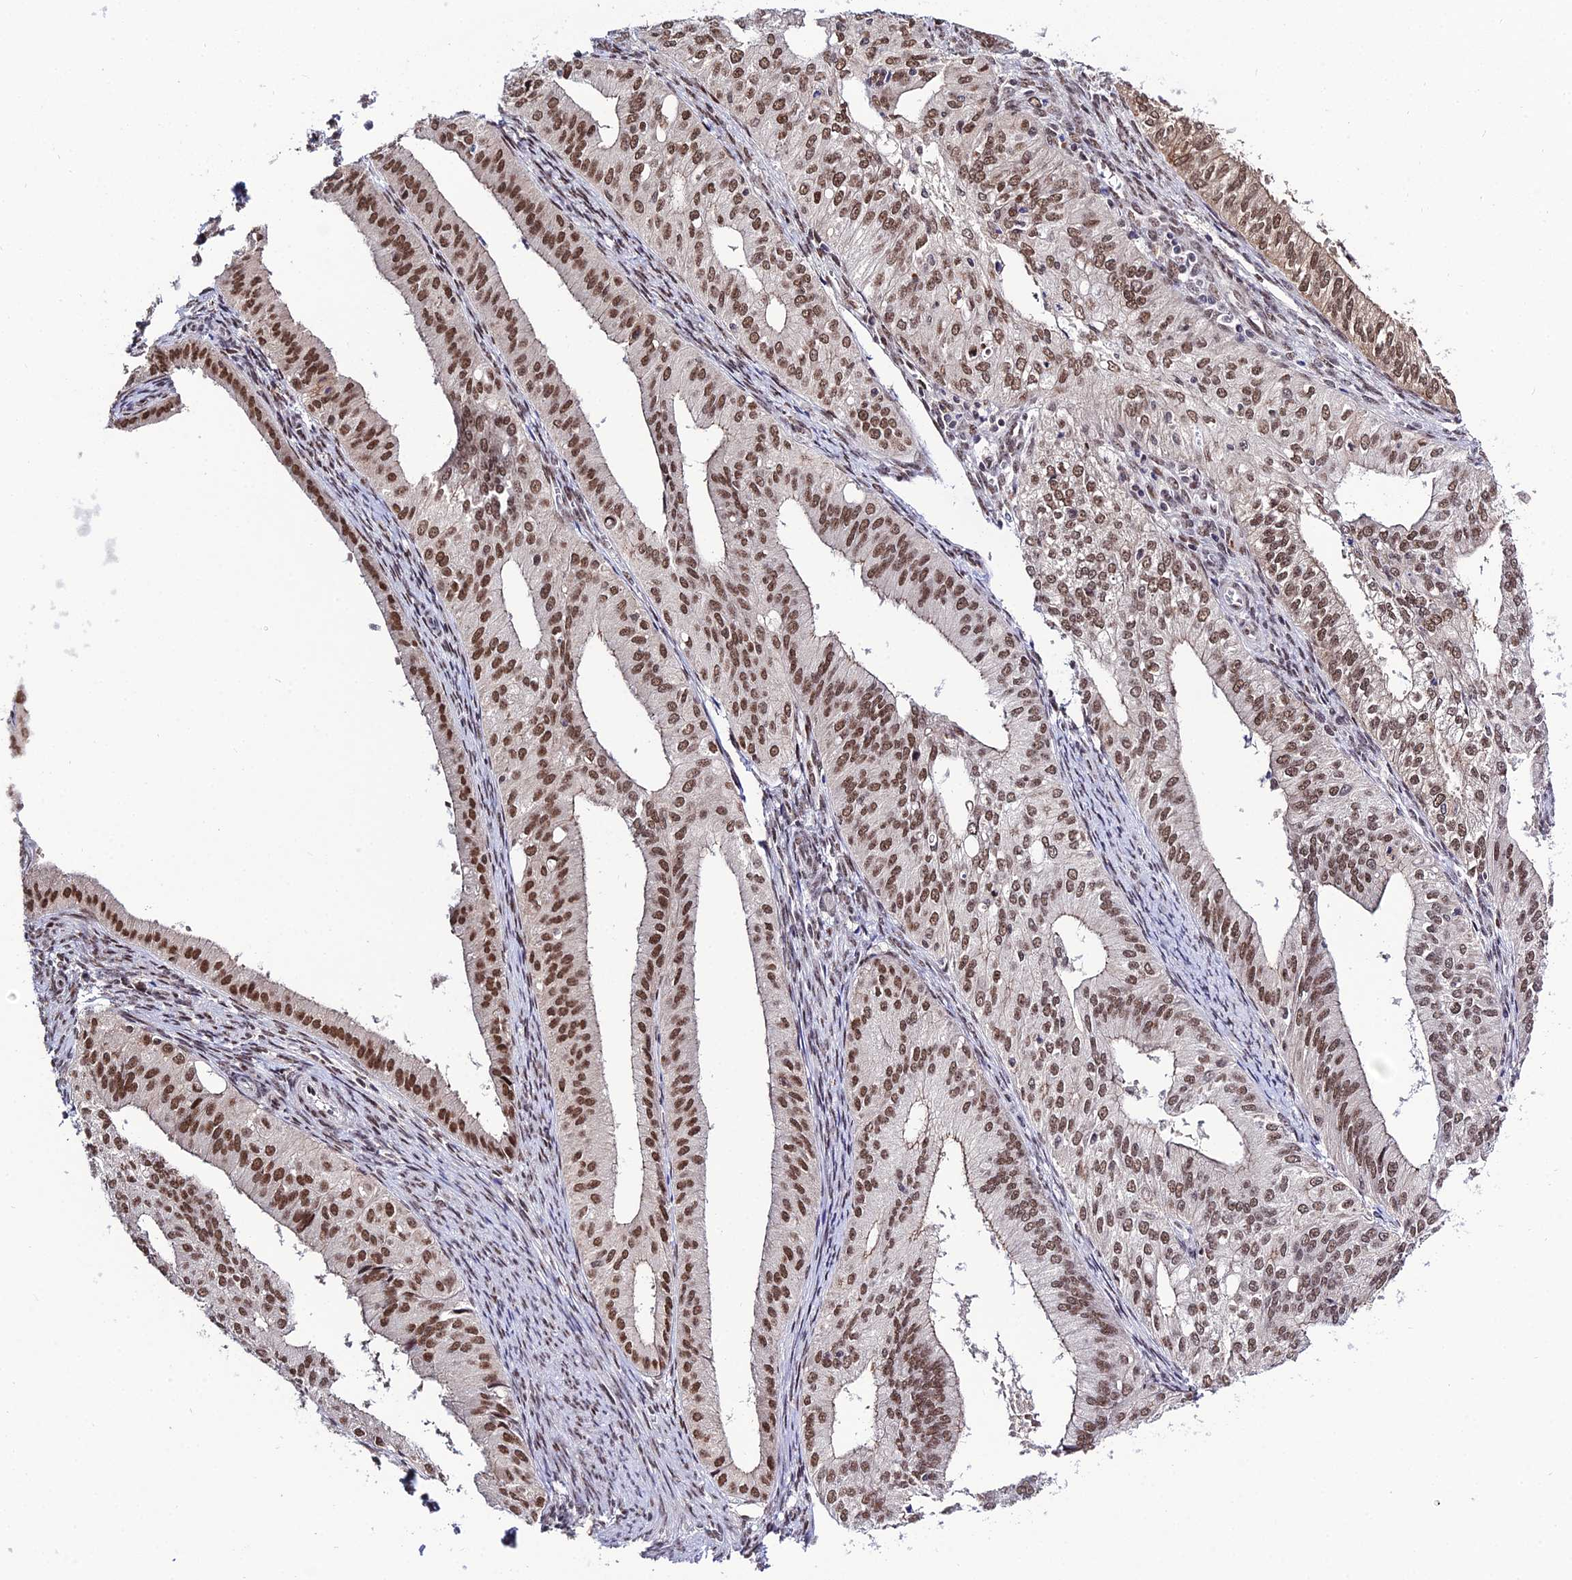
{"staining": {"intensity": "strong", "quantity": ">75%", "location": "nuclear"}, "tissue": "endometrial cancer", "cell_type": "Tumor cells", "image_type": "cancer", "snomed": [{"axis": "morphology", "description": "Adenocarcinoma, NOS"}, {"axis": "topography", "description": "Endometrium"}], "caption": "About >75% of tumor cells in endometrial cancer (adenocarcinoma) reveal strong nuclear protein positivity as visualized by brown immunohistochemical staining.", "gene": "SYT15", "patient": {"sex": "female", "age": 50}}